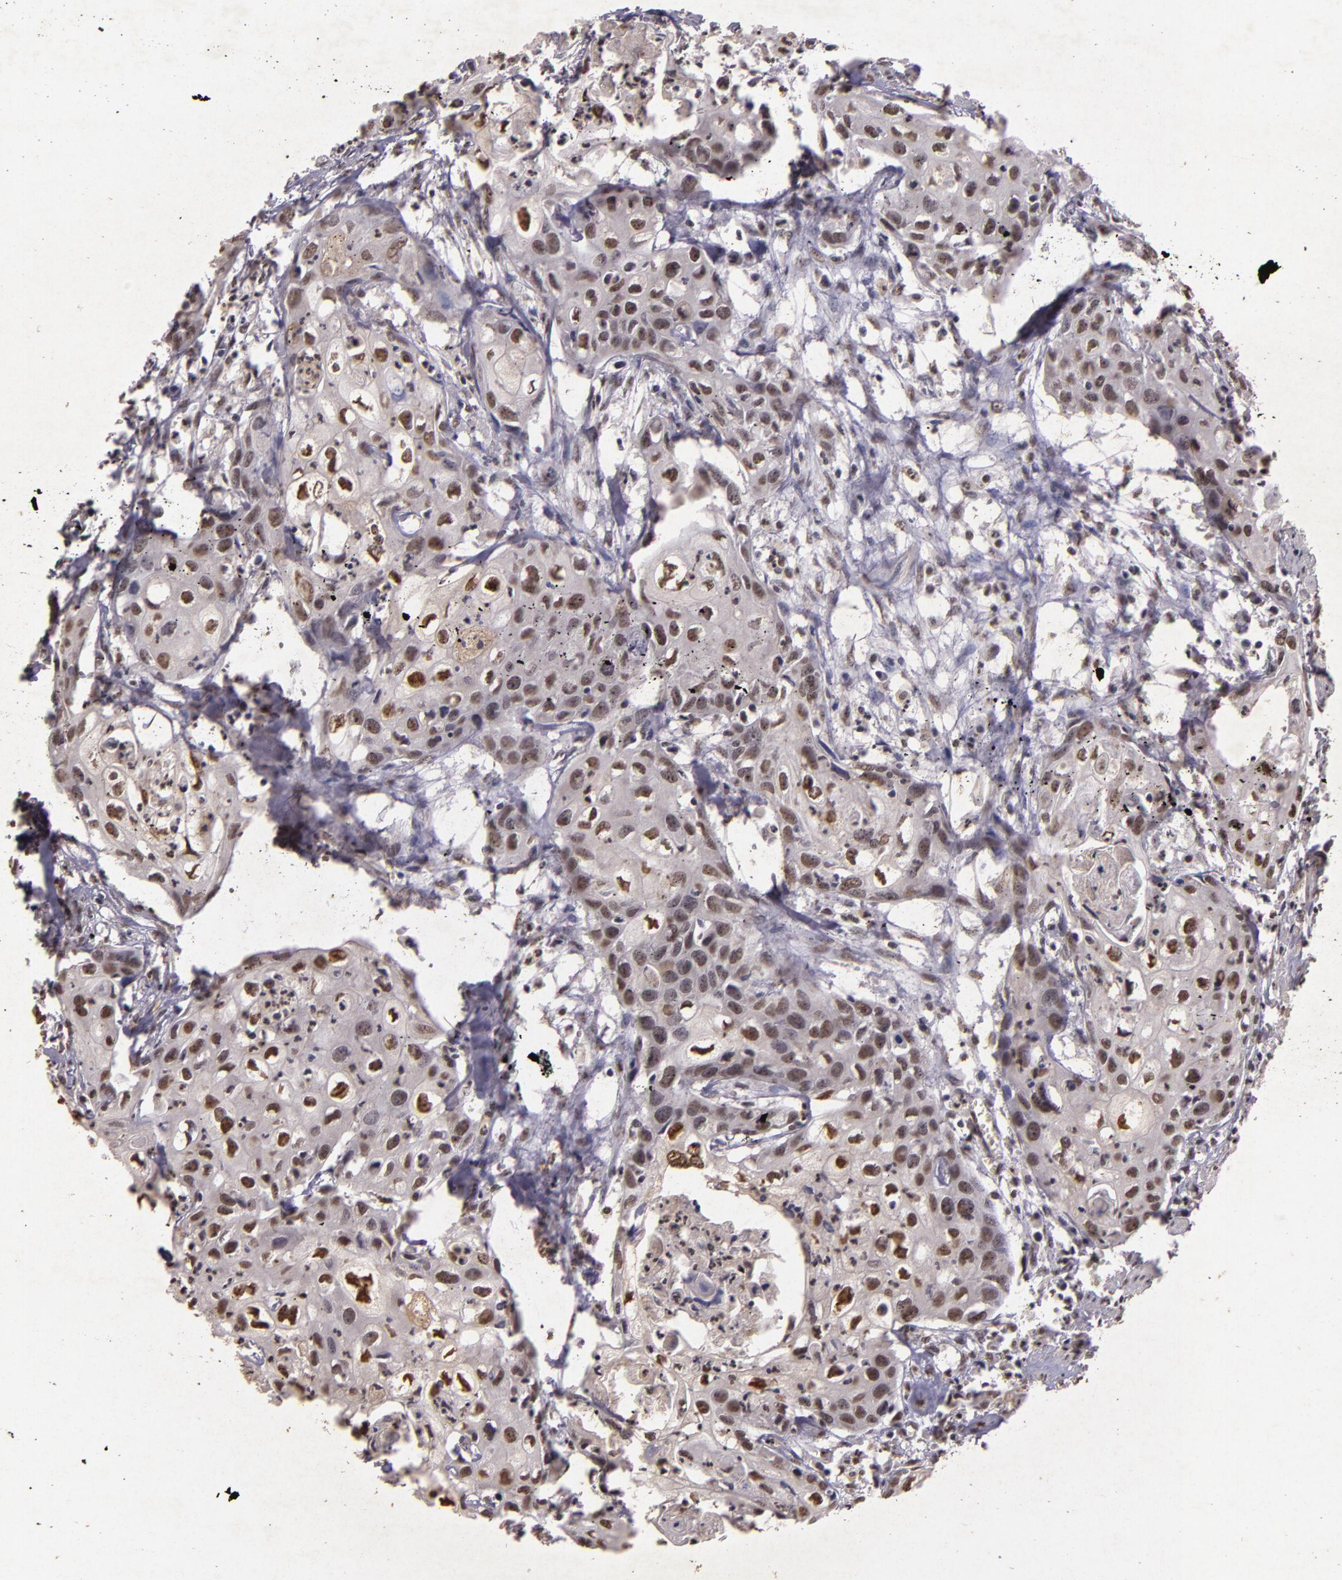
{"staining": {"intensity": "weak", "quantity": "25%-75%", "location": "nuclear"}, "tissue": "urothelial cancer", "cell_type": "Tumor cells", "image_type": "cancer", "snomed": [{"axis": "morphology", "description": "Urothelial carcinoma, High grade"}, {"axis": "topography", "description": "Urinary bladder"}], "caption": "An IHC histopathology image of tumor tissue is shown. Protein staining in brown labels weak nuclear positivity in high-grade urothelial carcinoma within tumor cells.", "gene": "CBX3", "patient": {"sex": "male", "age": 54}}